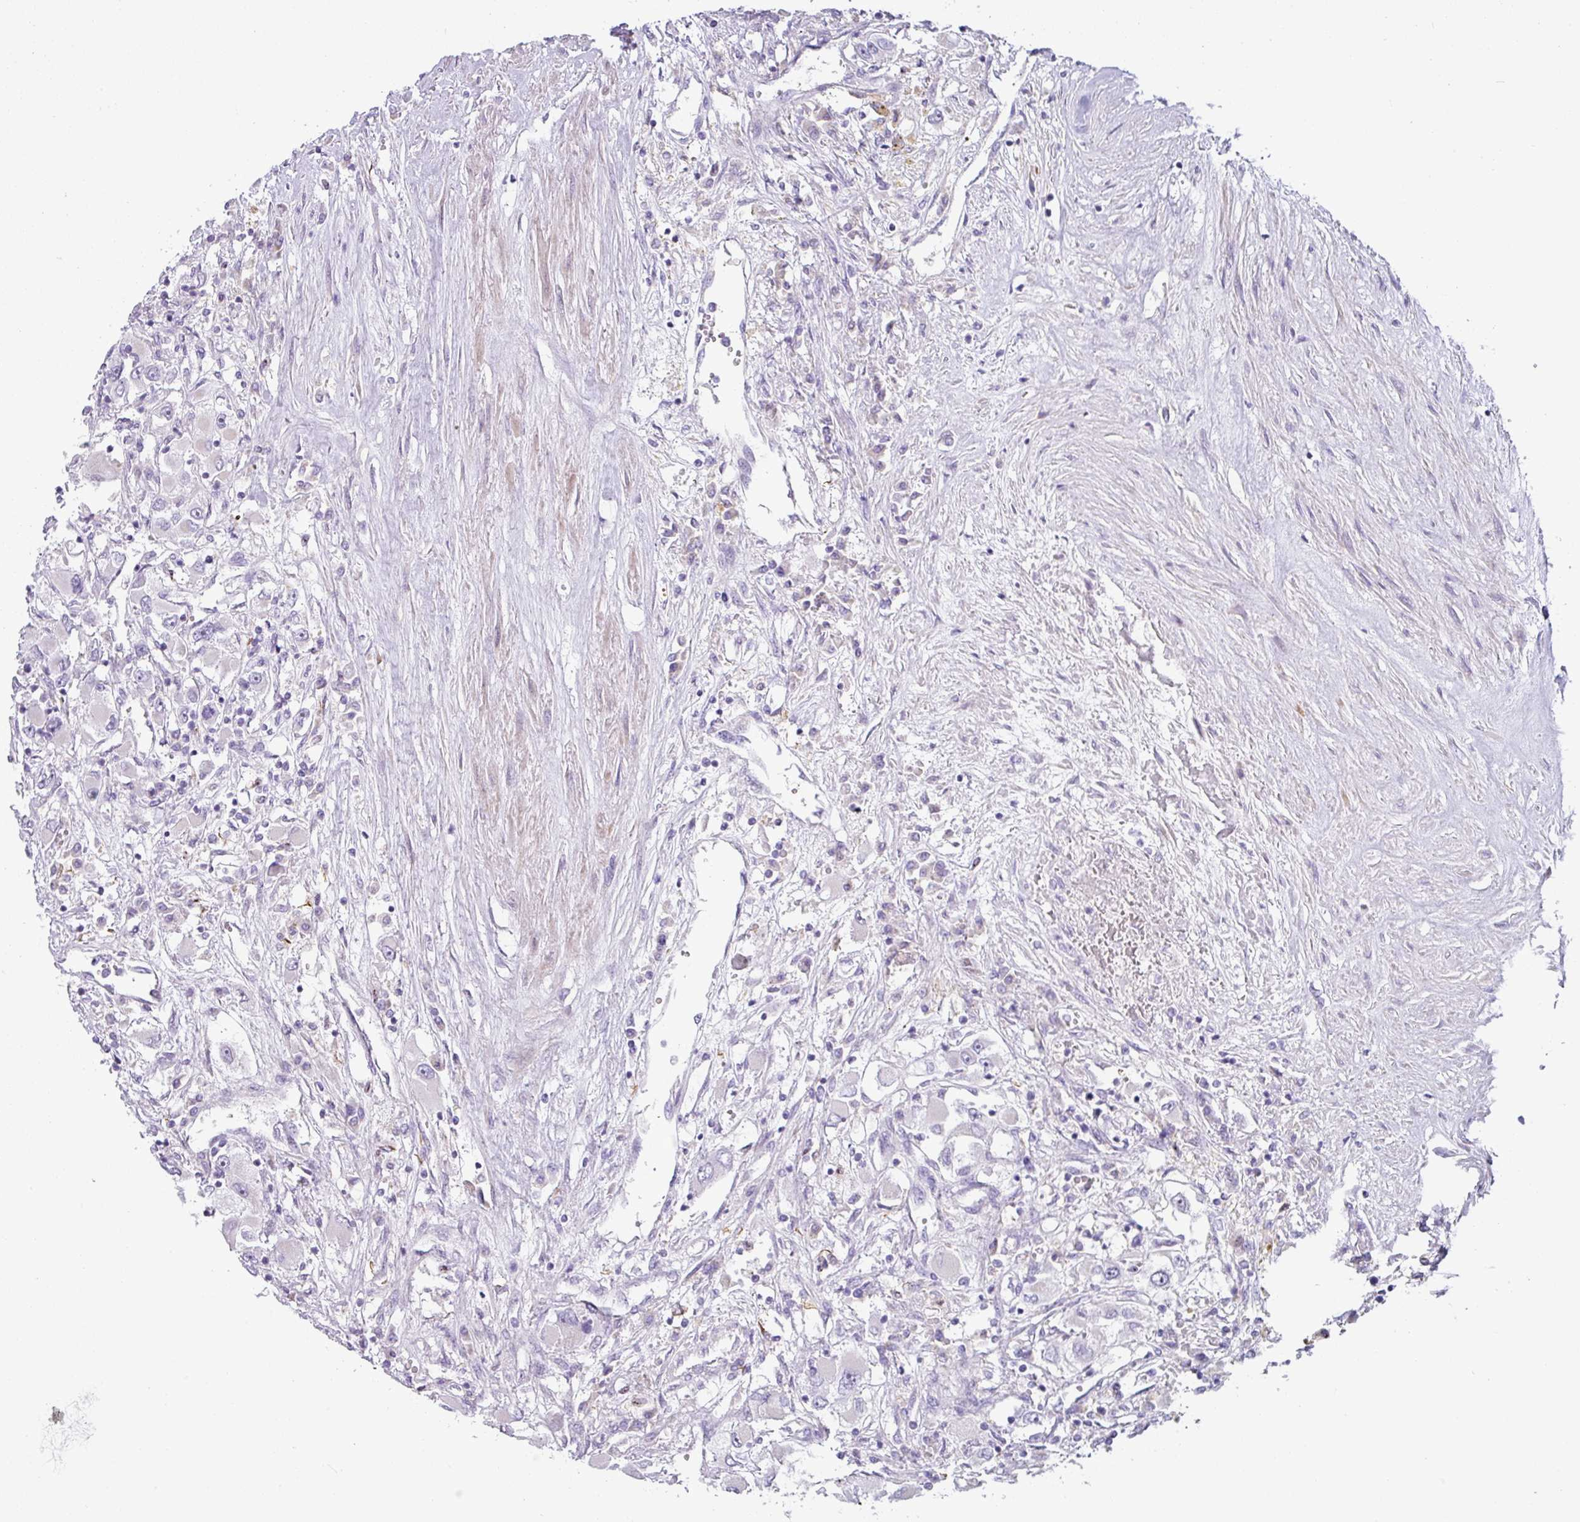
{"staining": {"intensity": "negative", "quantity": "none", "location": "none"}, "tissue": "renal cancer", "cell_type": "Tumor cells", "image_type": "cancer", "snomed": [{"axis": "morphology", "description": "Adenocarcinoma, NOS"}, {"axis": "topography", "description": "Kidney"}], "caption": "High magnification brightfield microscopy of renal adenocarcinoma stained with DAB (brown) and counterstained with hematoxylin (blue): tumor cells show no significant staining.", "gene": "RGS16", "patient": {"sex": "female", "age": 52}}